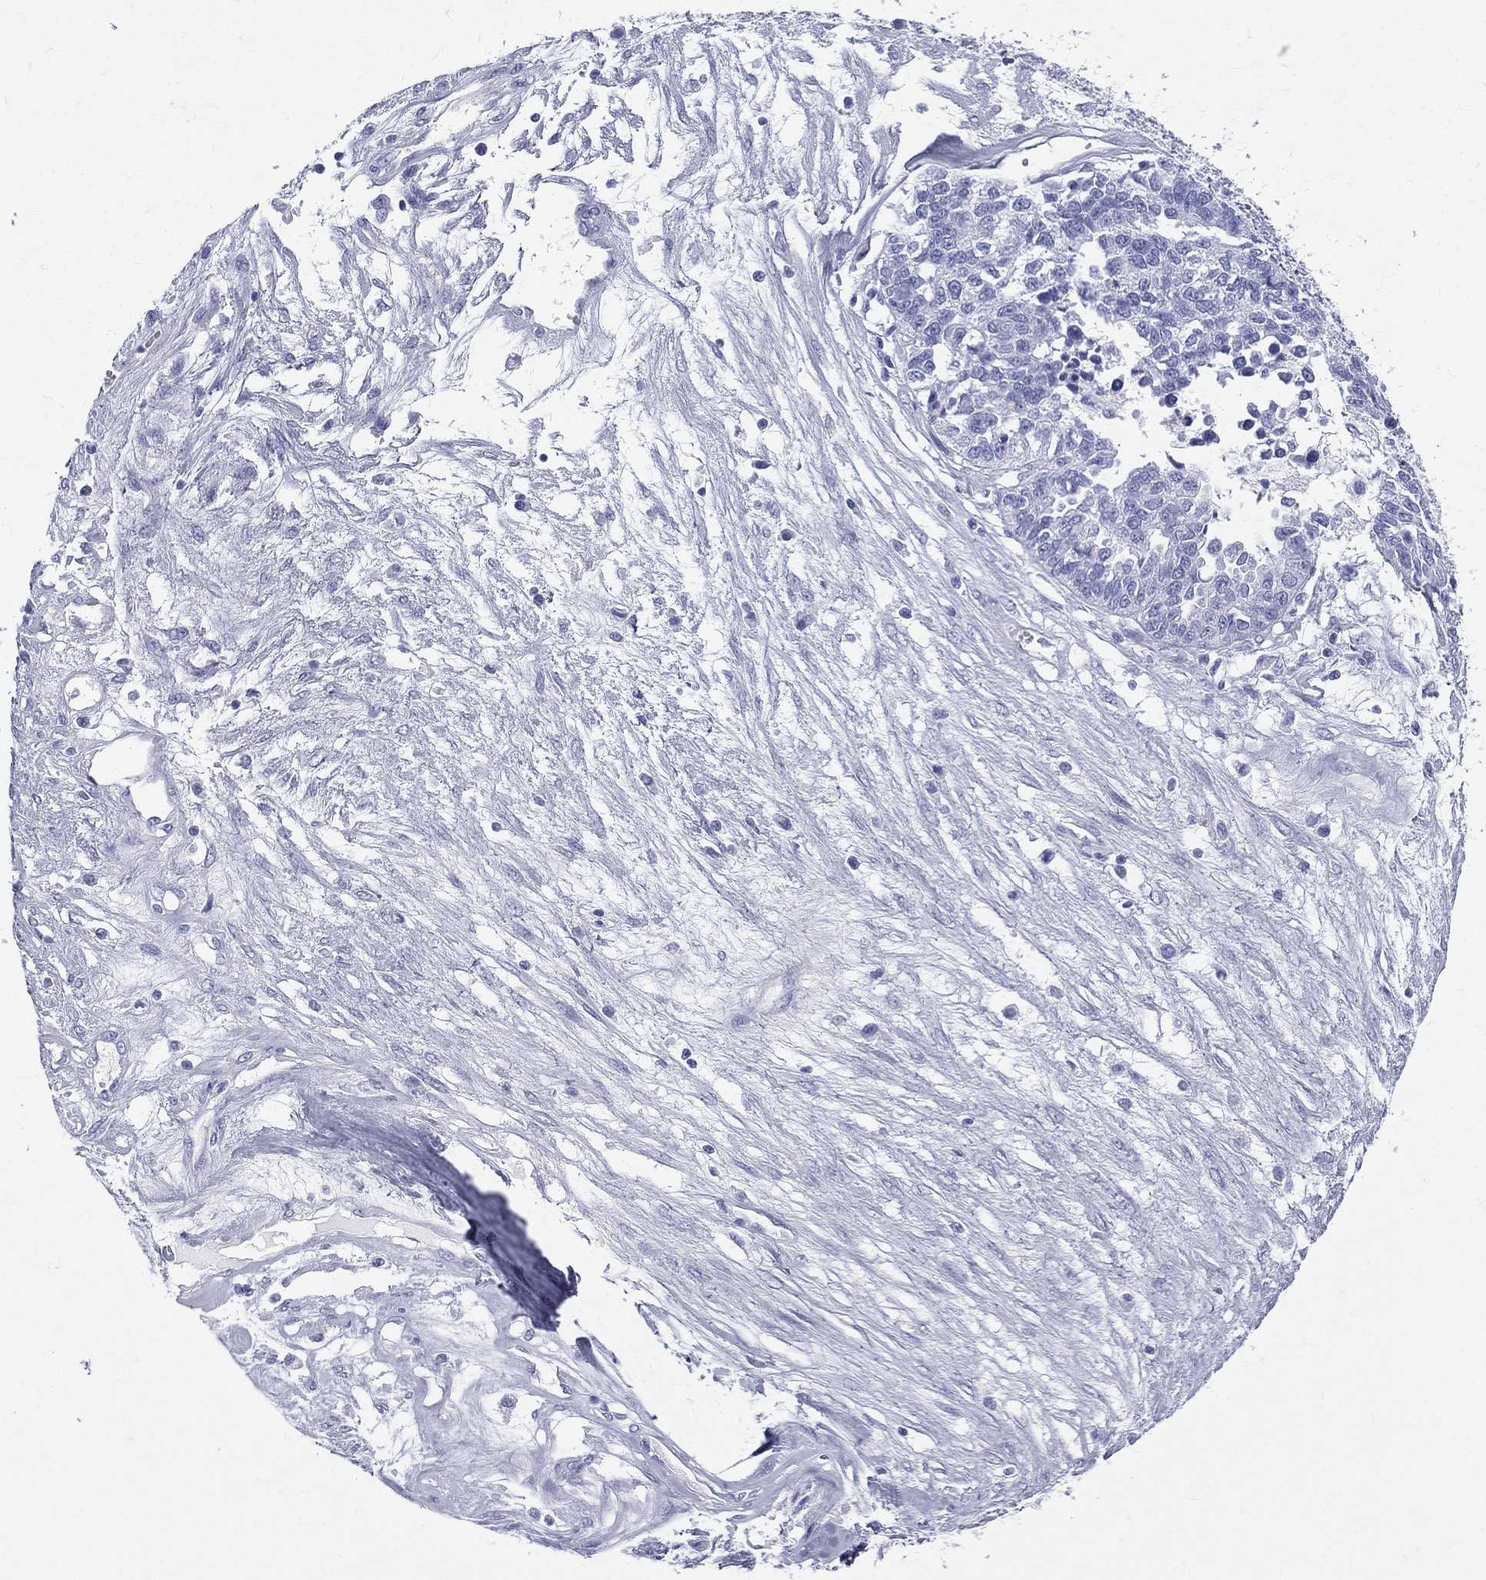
{"staining": {"intensity": "negative", "quantity": "none", "location": "none"}, "tissue": "ovarian cancer", "cell_type": "Tumor cells", "image_type": "cancer", "snomed": [{"axis": "morphology", "description": "Cystadenocarcinoma, serous, NOS"}, {"axis": "topography", "description": "Ovary"}], "caption": "Immunohistochemistry of human ovarian cancer exhibits no expression in tumor cells. The staining is performed using DAB (3,3'-diaminobenzidine) brown chromogen with nuclei counter-stained in using hematoxylin.", "gene": "ETNPPL", "patient": {"sex": "female", "age": 87}}